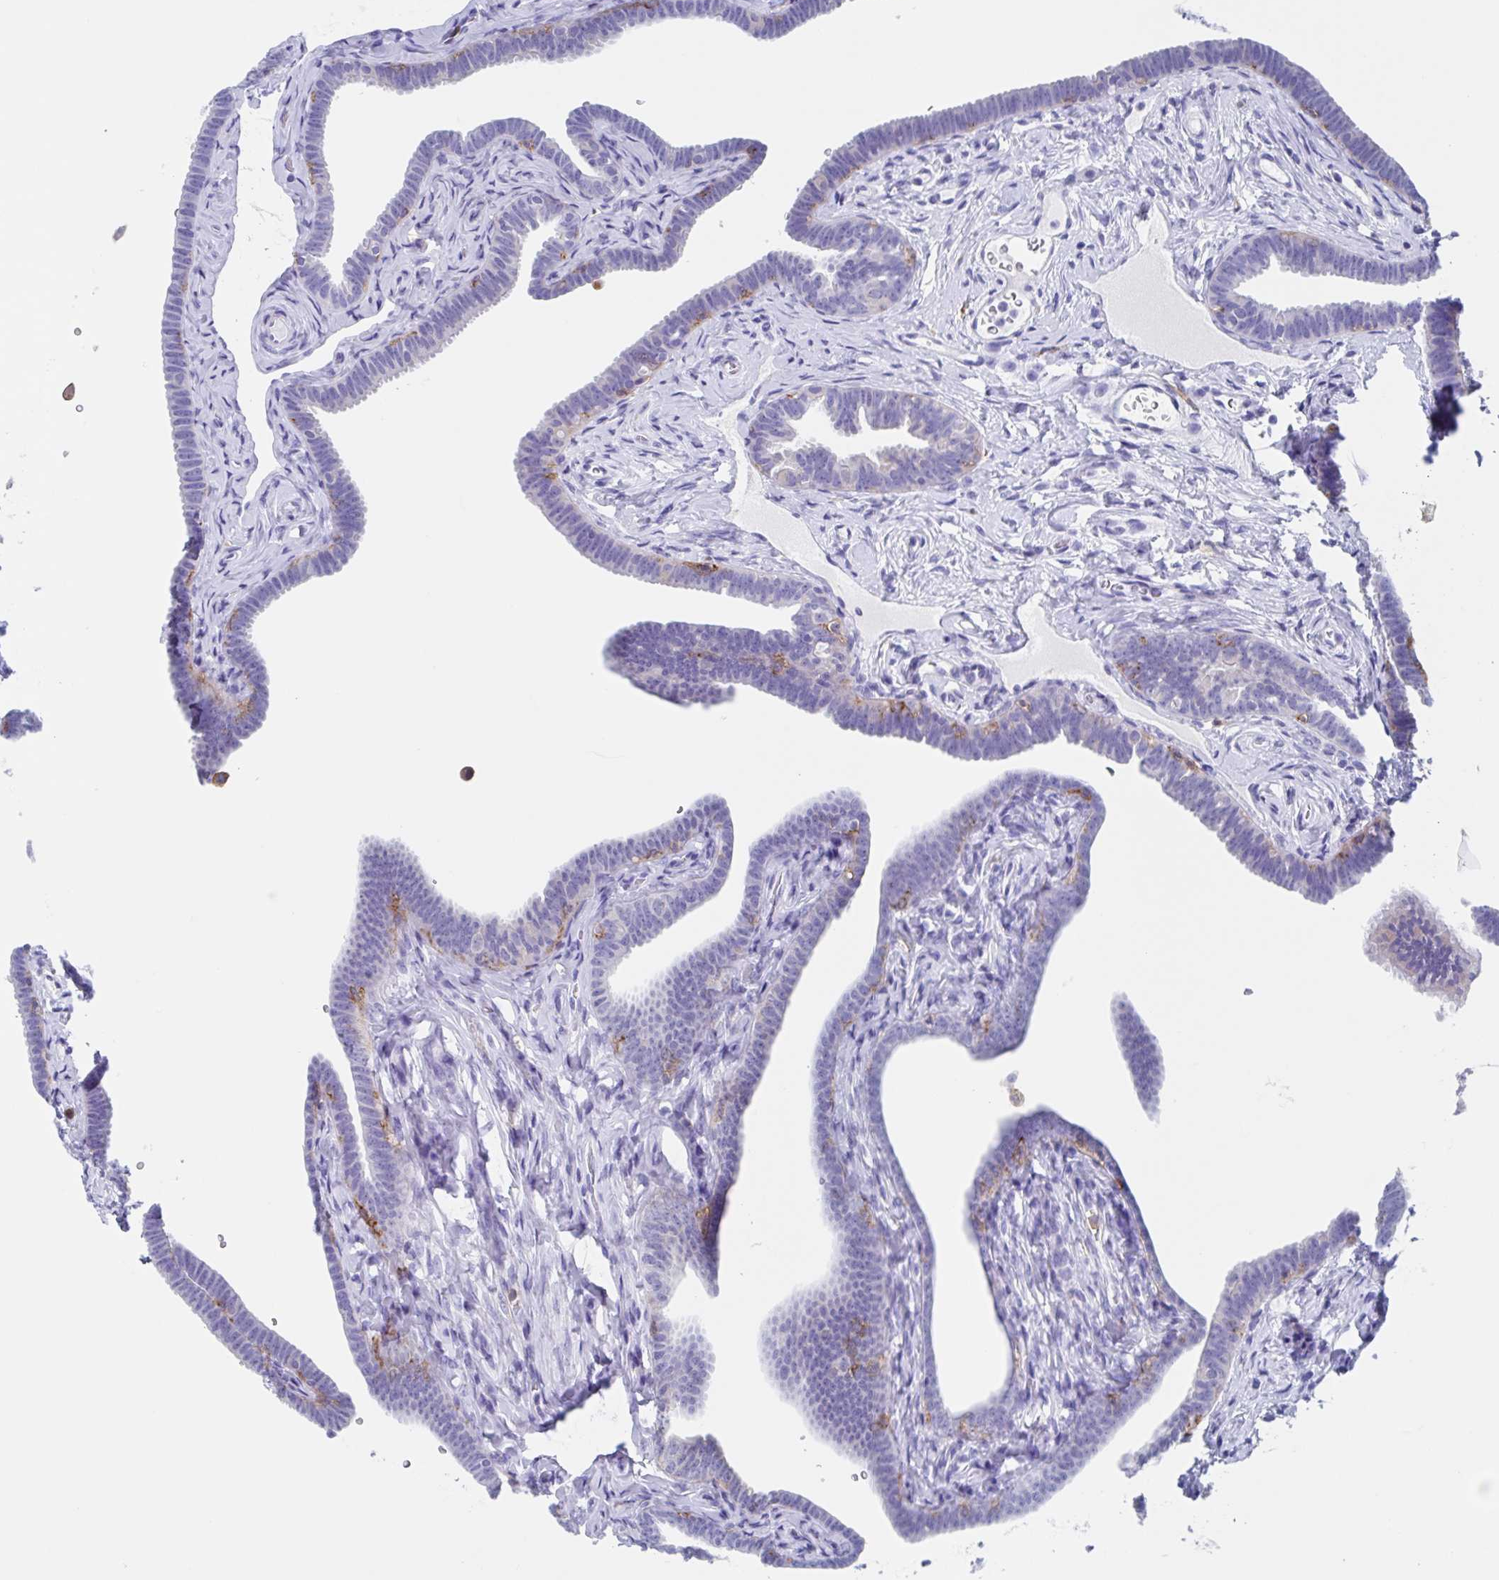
{"staining": {"intensity": "negative", "quantity": "none", "location": "none"}, "tissue": "fallopian tube", "cell_type": "Glandular cells", "image_type": "normal", "snomed": [{"axis": "morphology", "description": "Normal tissue, NOS"}, {"axis": "topography", "description": "Fallopian tube"}], "caption": "Fallopian tube was stained to show a protein in brown. There is no significant expression in glandular cells. (Immunohistochemistry (ihc), brightfield microscopy, high magnification).", "gene": "FCGR3A", "patient": {"sex": "female", "age": 69}}